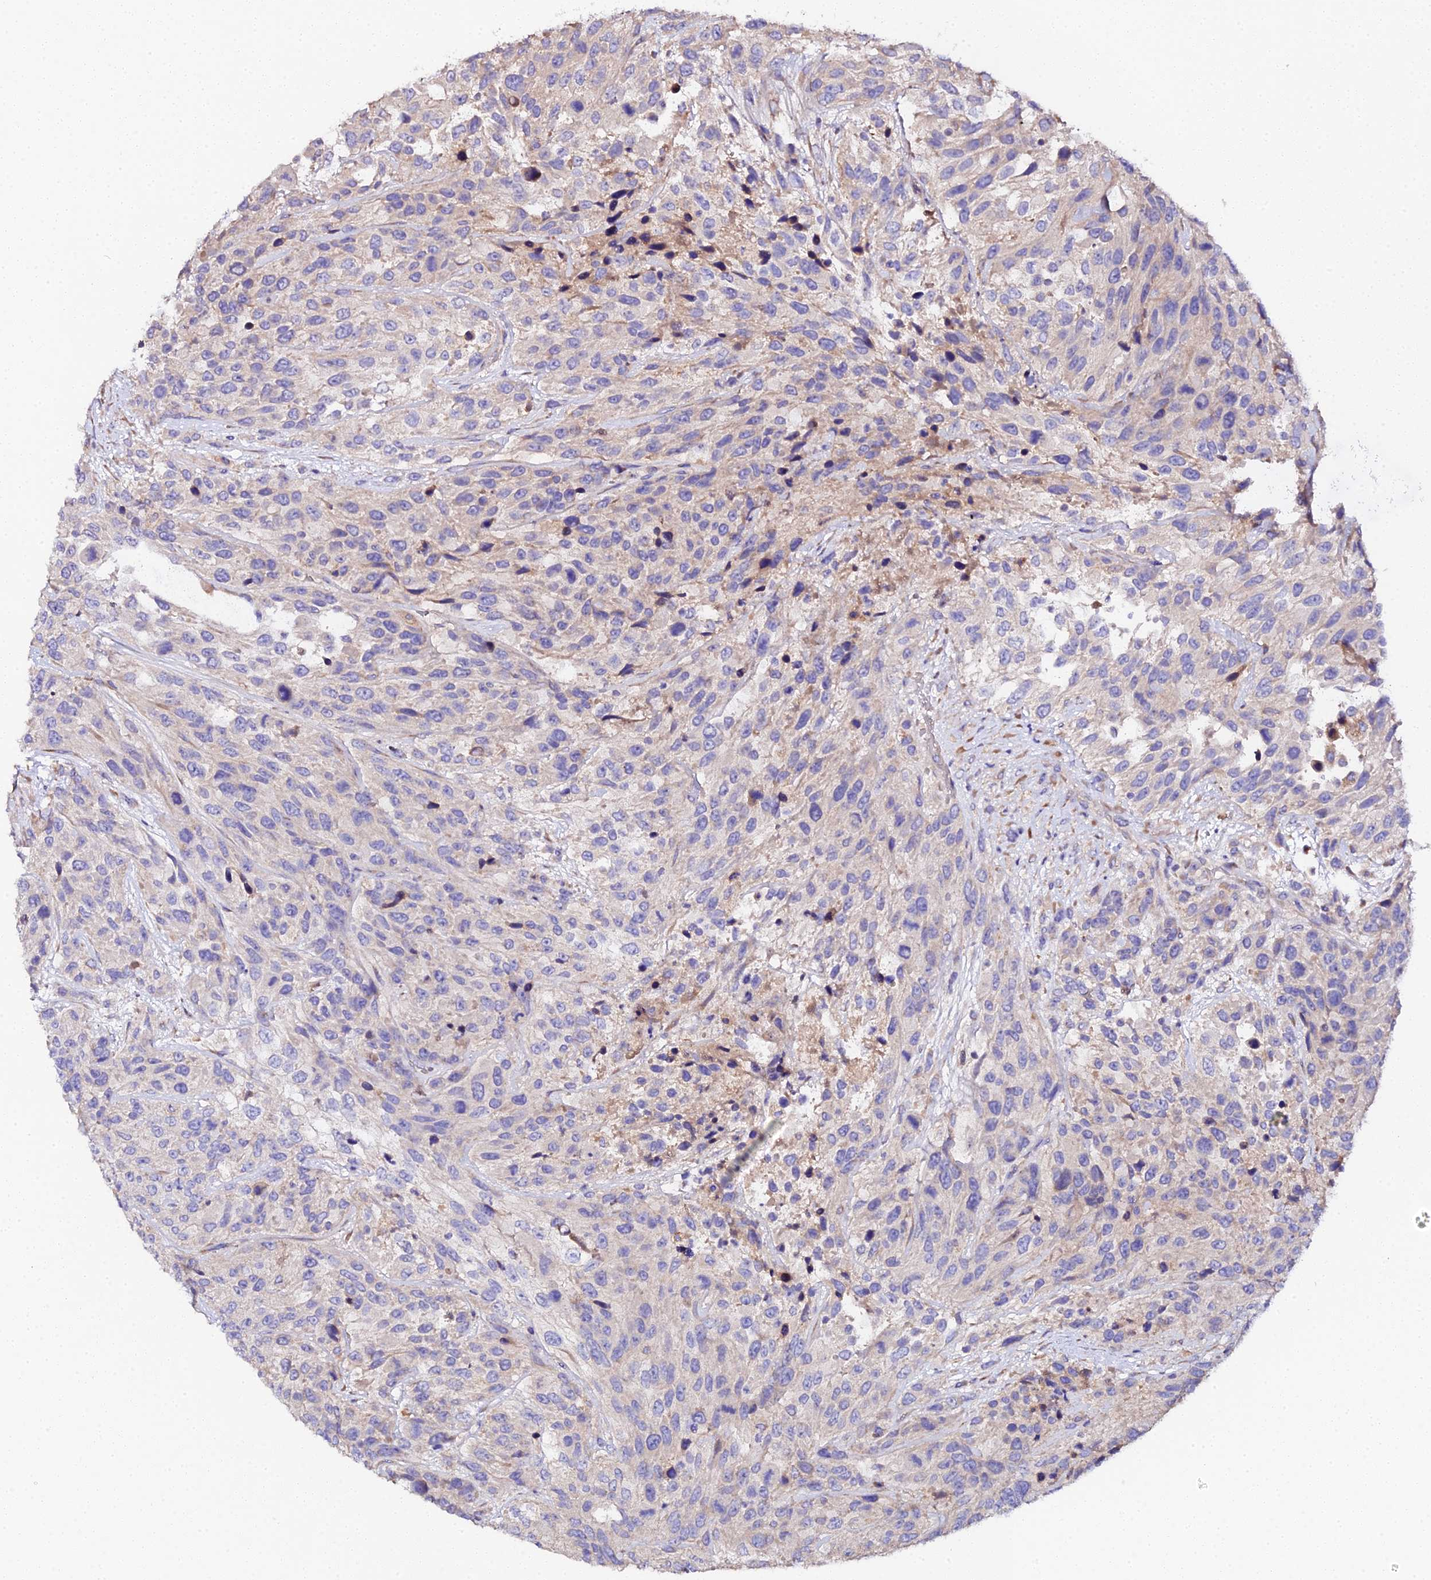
{"staining": {"intensity": "negative", "quantity": "none", "location": "none"}, "tissue": "urothelial cancer", "cell_type": "Tumor cells", "image_type": "cancer", "snomed": [{"axis": "morphology", "description": "Urothelial carcinoma, High grade"}, {"axis": "topography", "description": "Urinary bladder"}], "caption": "Protein analysis of urothelial cancer exhibits no significant expression in tumor cells. (DAB immunohistochemistry (IHC) with hematoxylin counter stain).", "gene": "SCX", "patient": {"sex": "female", "age": 70}}